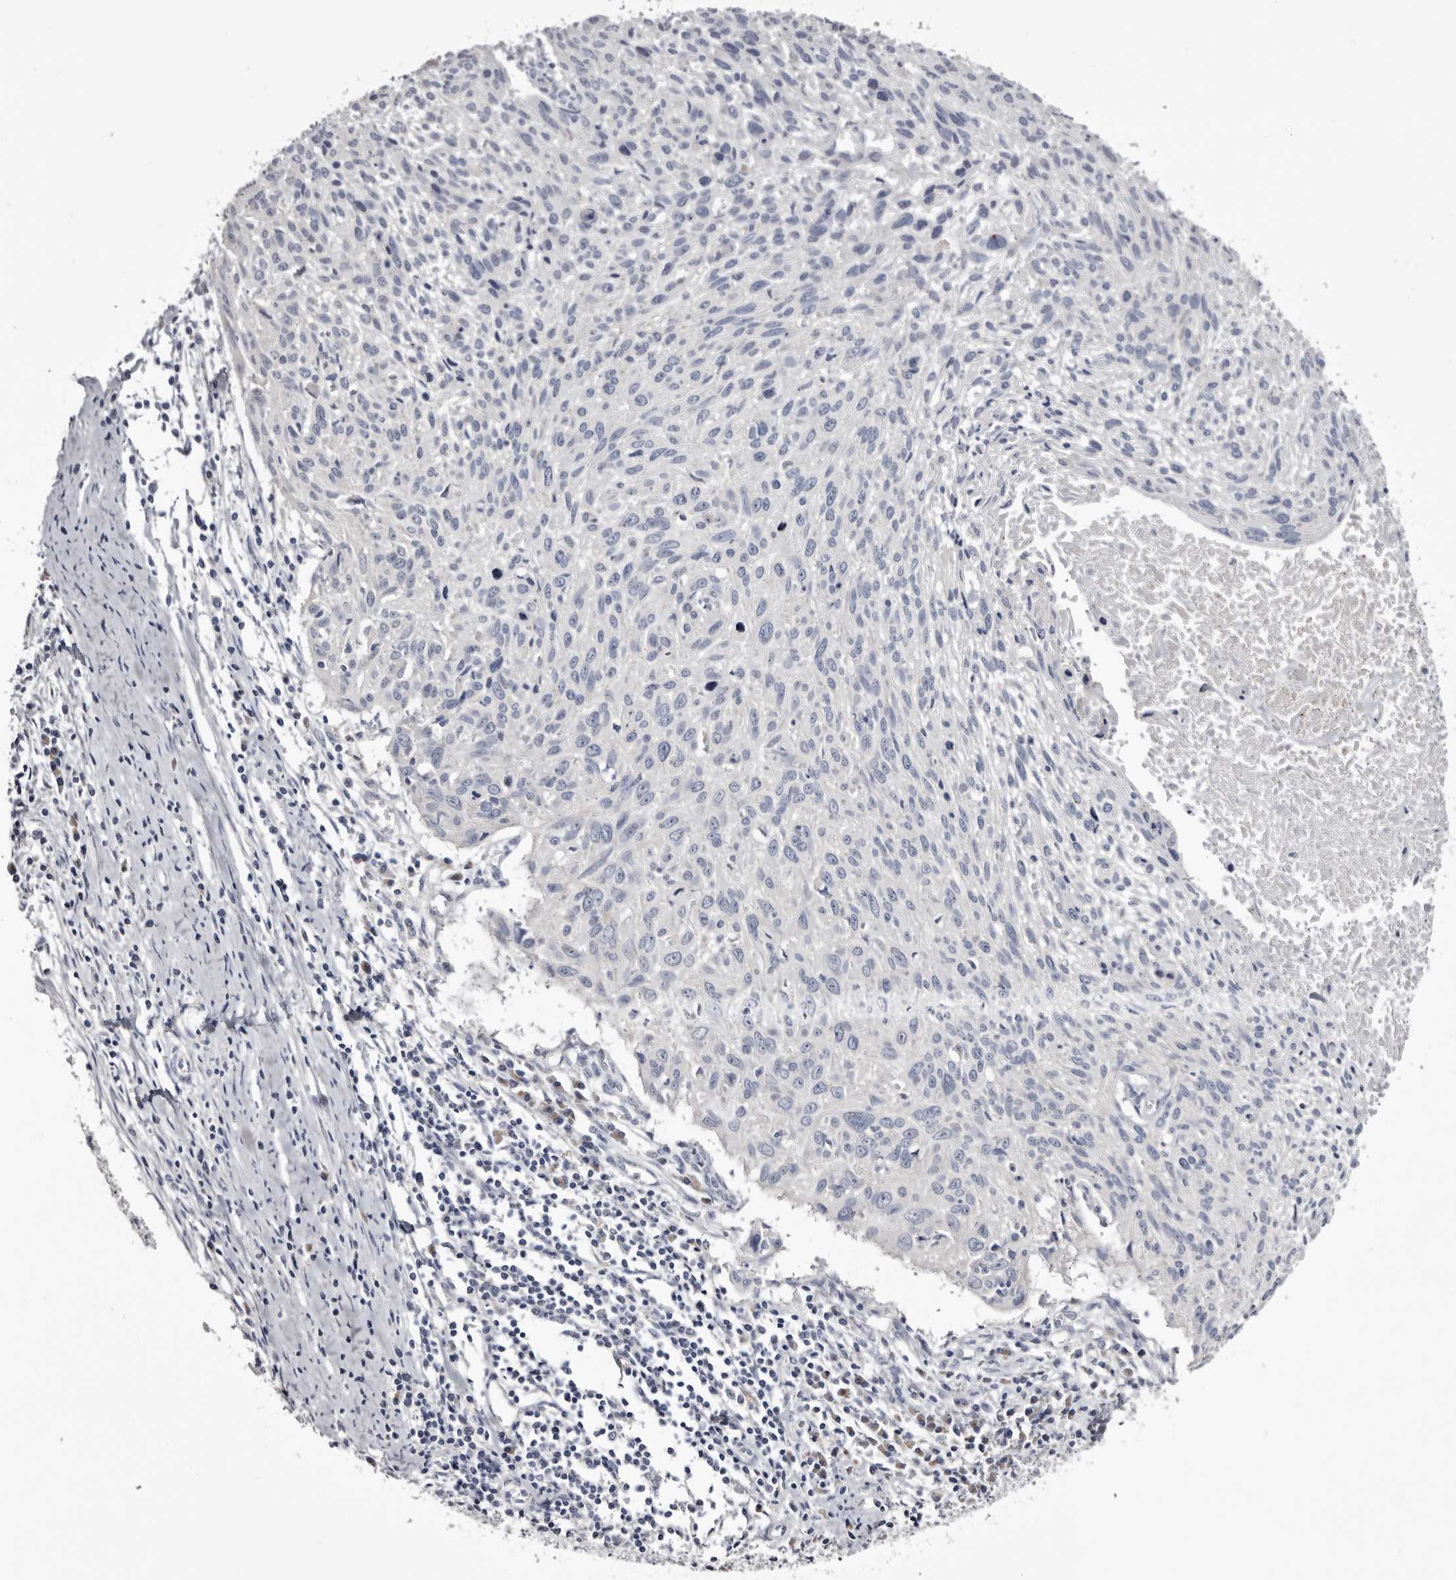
{"staining": {"intensity": "negative", "quantity": "none", "location": "none"}, "tissue": "cervical cancer", "cell_type": "Tumor cells", "image_type": "cancer", "snomed": [{"axis": "morphology", "description": "Squamous cell carcinoma, NOS"}, {"axis": "topography", "description": "Cervix"}], "caption": "Immunohistochemistry (IHC) photomicrograph of human cervical cancer stained for a protein (brown), which demonstrates no positivity in tumor cells.", "gene": "CASQ1", "patient": {"sex": "female", "age": 51}}